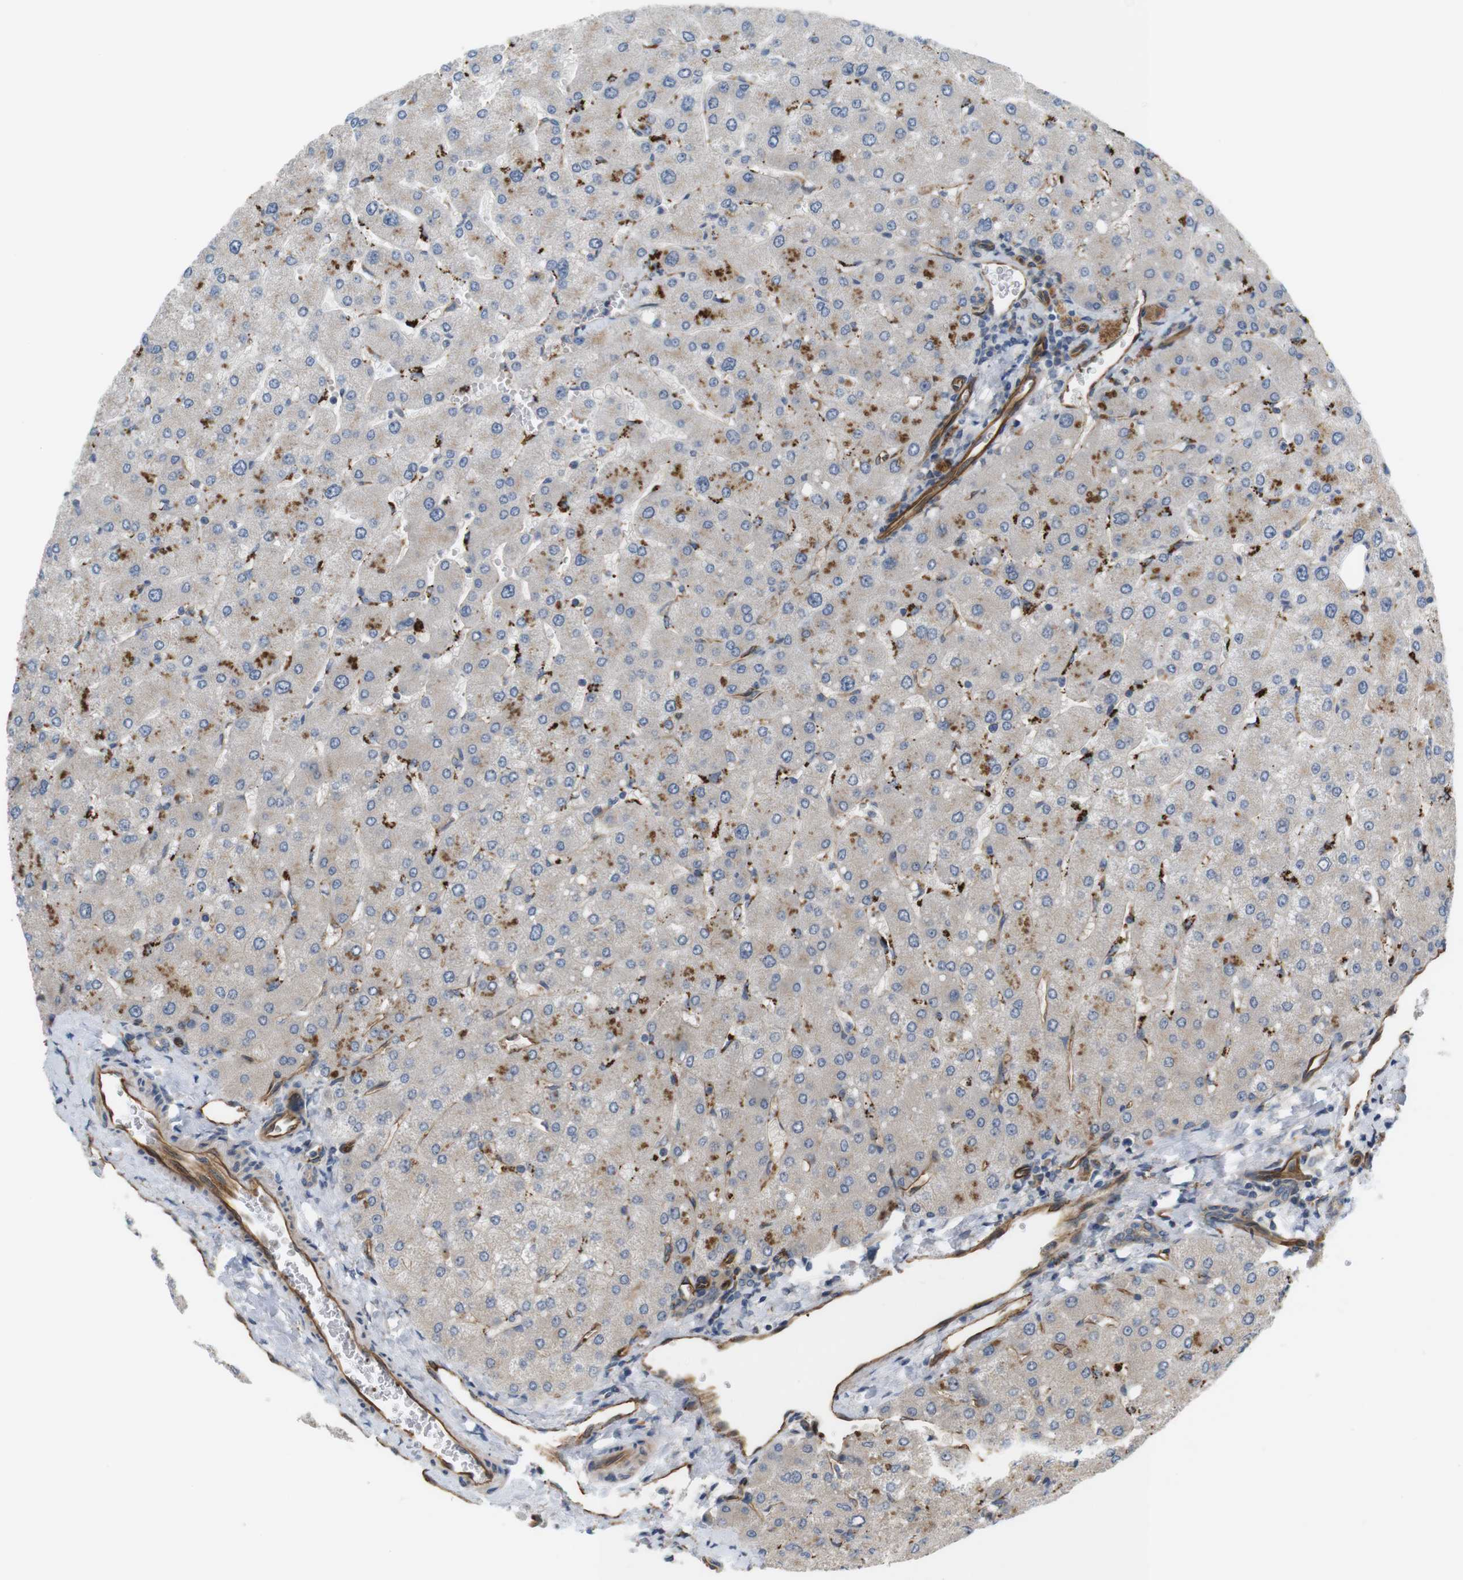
{"staining": {"intensity": "weak", "quantity": "25%-75%", "location": "cytoplasmic/membranous"}, "tissue": "liver", "cell_type": "Cholangiocytes", "image_type": "normal", "snomed": [{"axis": "morphology", "description": "Normal tissue, NOS"}, {"axis": "topography", "description": "Liver"}], "caption": "Cholangiocytes show weak cytoplasmic/membranous staining in approximately 25%-75% of cells in benign liver. Using DAB (3,3'-diaminobenzidine) (brown) and hematoxylin (blue) stains, captured at high magnification using brightfield microscopy.", "gene": "BVES", "patient": {"sex": "male", "age": 55}}